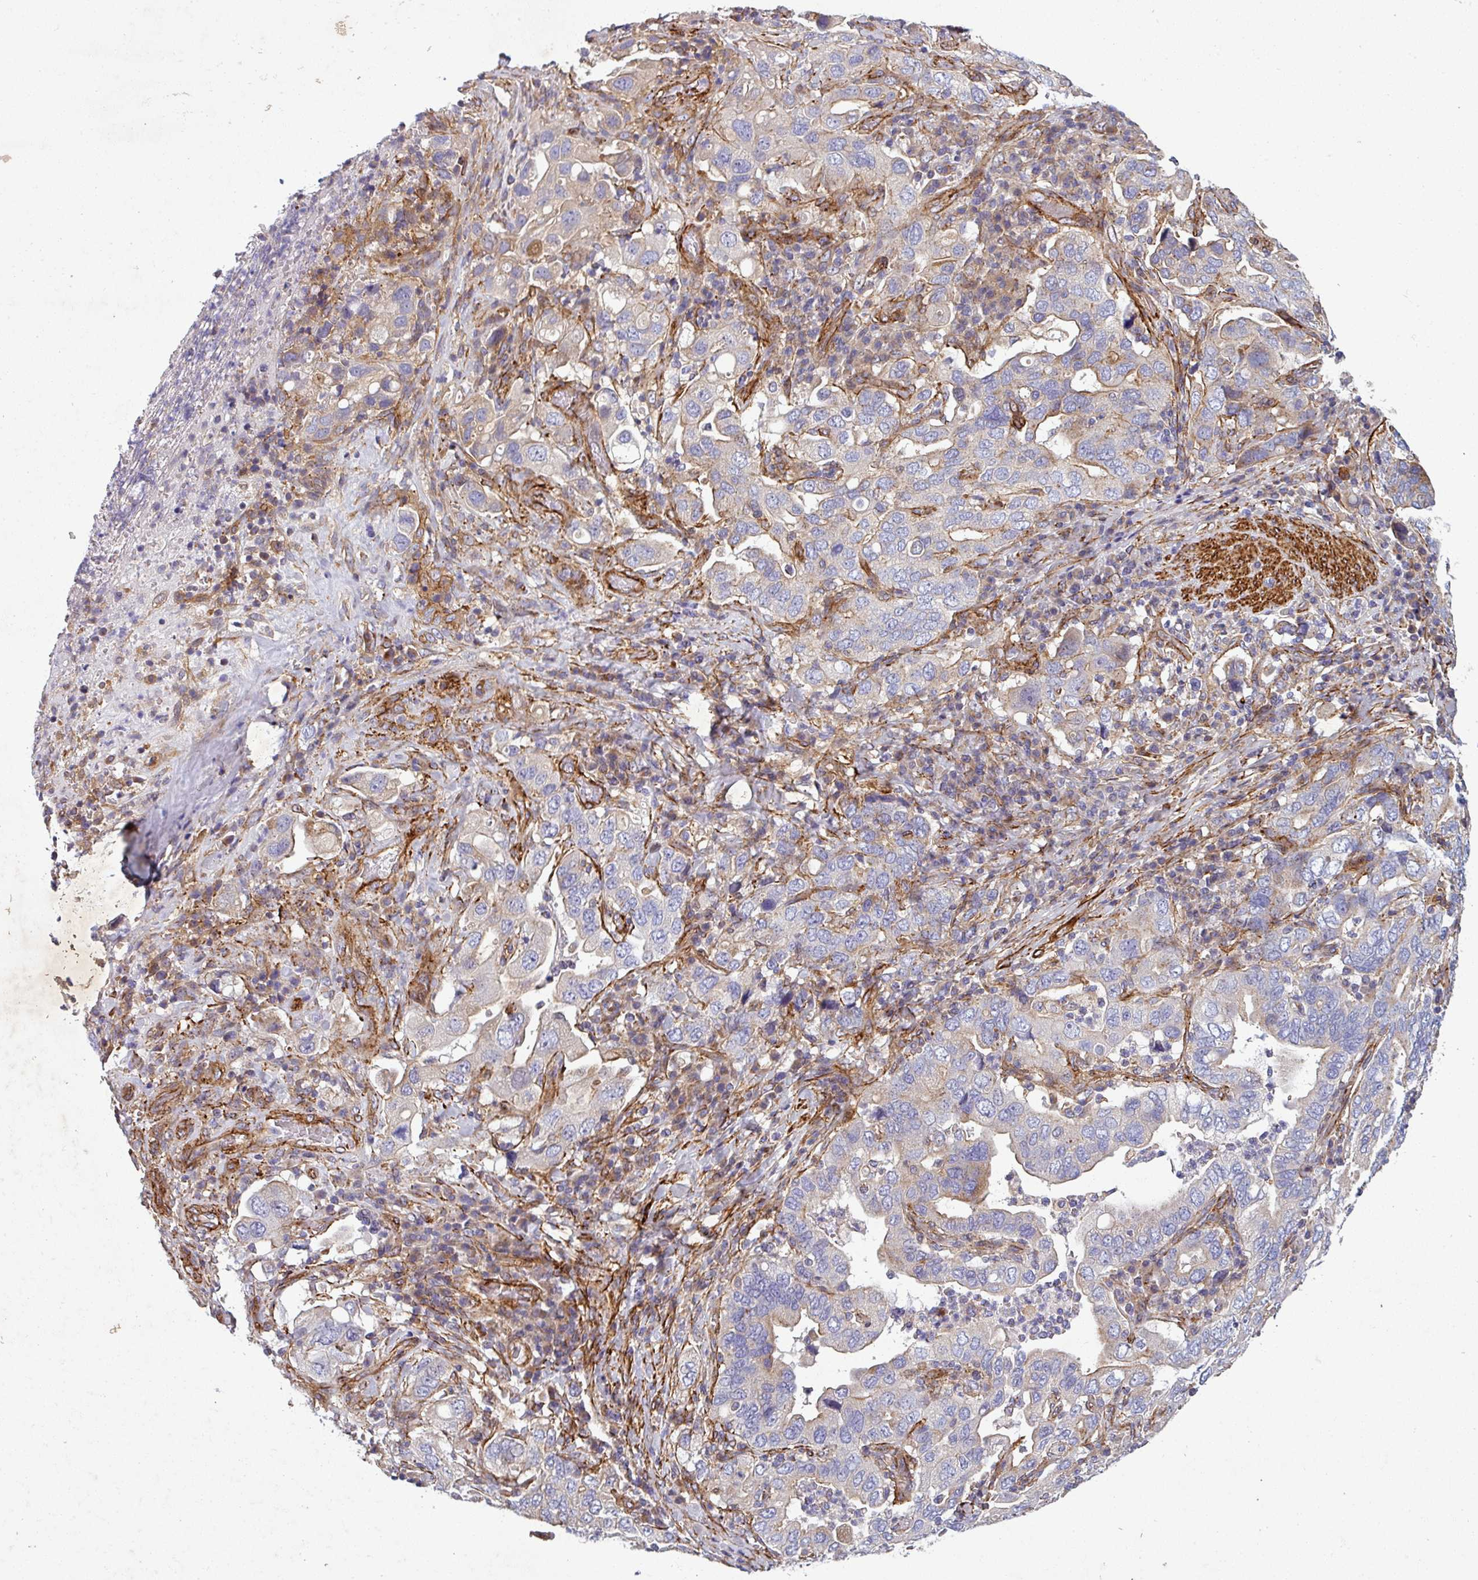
{"staining": {"intensity": "moderate", "quantity": "<25%", "location": "cytoplasmic/membranous"}, "tissue": "stomach cancer", "cell_type": "Tumor cells", "image_type": "cancer", "snomed": [{"axis": "morphology", "description": "Adenocarcinoma, NOS"}, {"axis": "topography", "description": "Stomach, upper"}], "caption": "Stomach cancer (adenocarcinoma) tissue reveals moderate cytoplasmic/membranous staining in approximately <25% of tumor cells, visualized by immunohistochemistry.", "gene": "ATP2C2", "patient": {"sex": "male", "age": 62}}